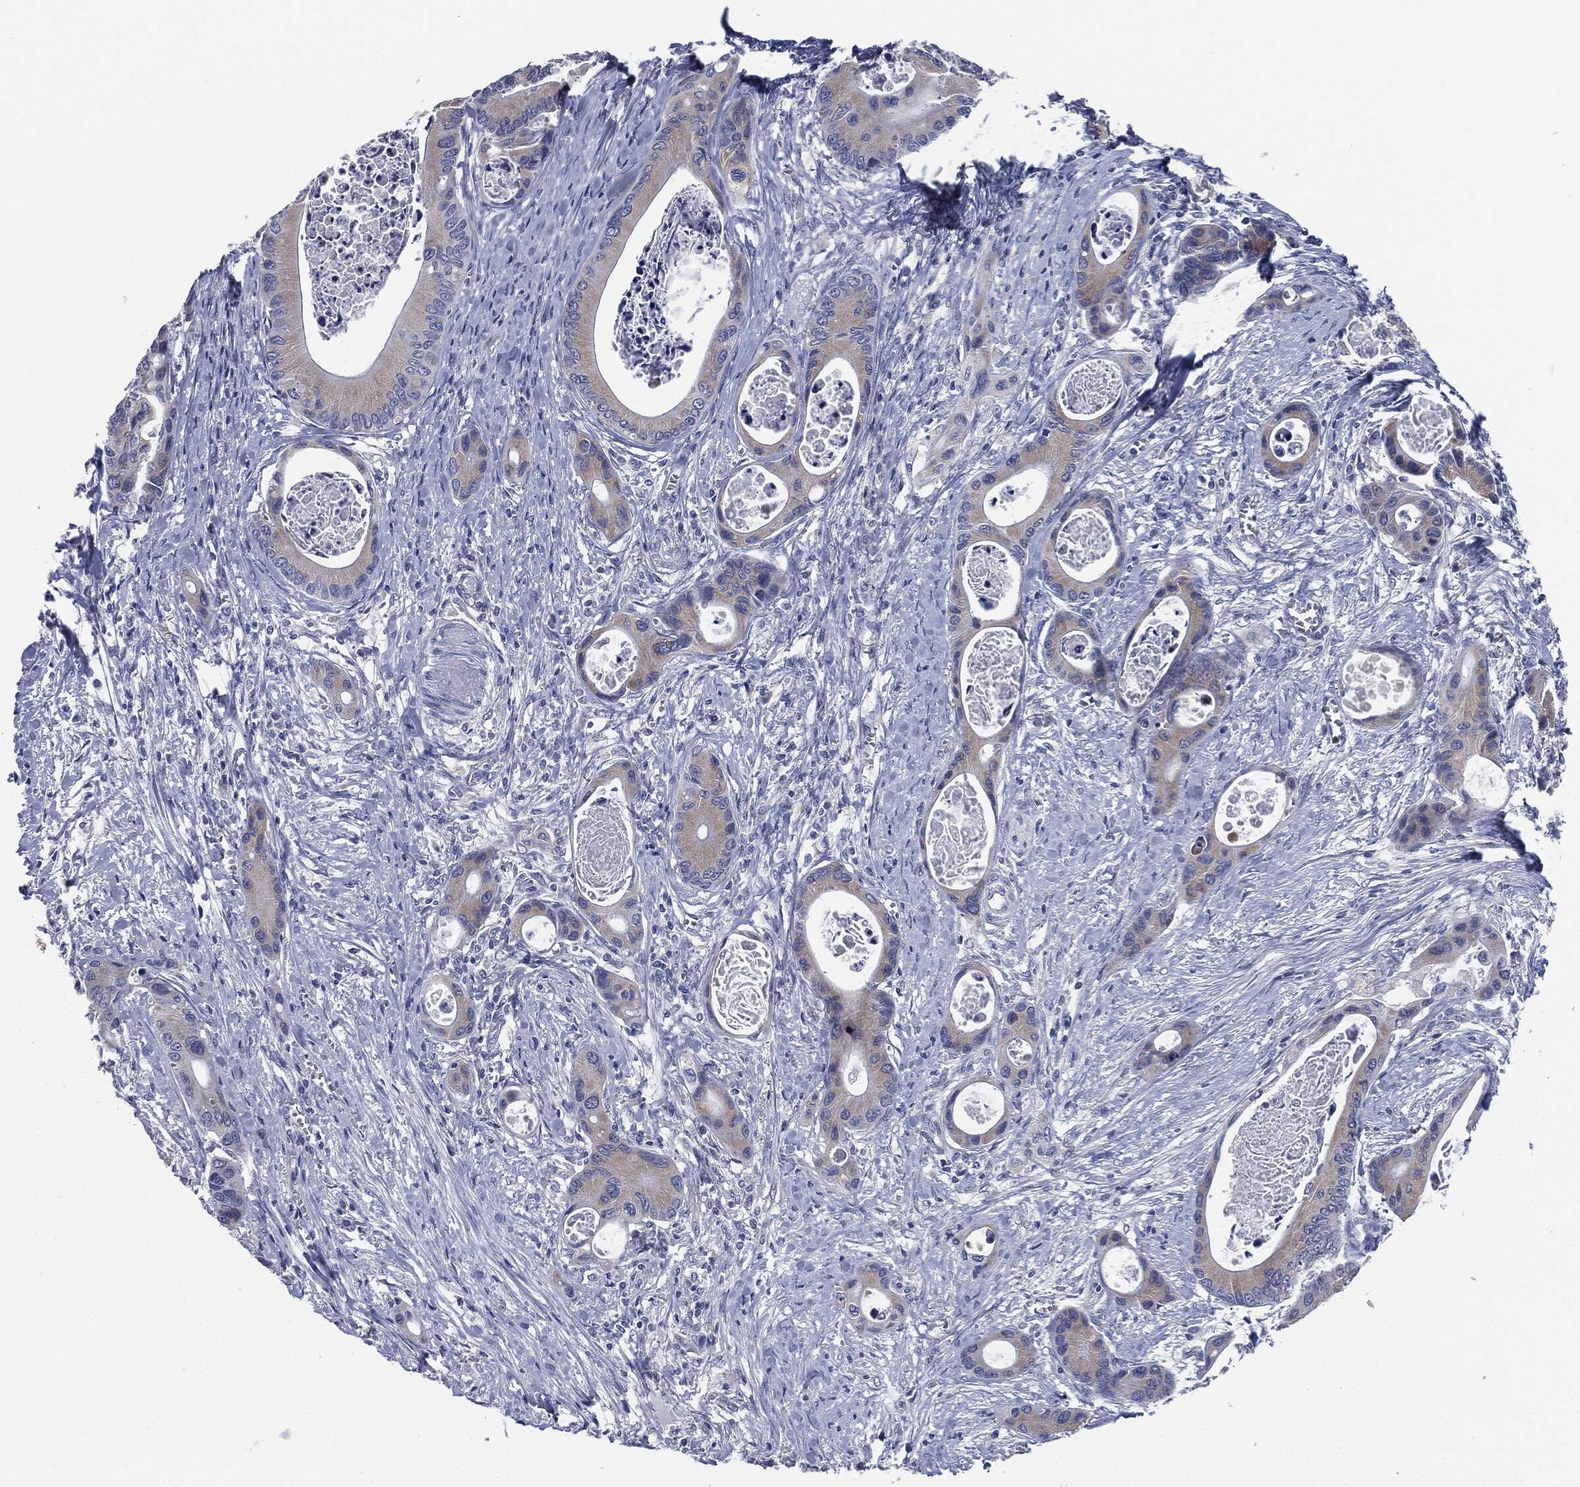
{"staining": {"intensity": "moderate", "quantity": "25%-75%", "location": "cytoplasmic/membranous"}, "tissue": "colorectal cancer", "cell_type": "Tumor cells", "image_type": "cancer", "snomed": [{"axis": "morphology", "description": "Adenocarcinoma, NOS"}, {"axis": "topography", "description": "Colon"}], "caption": "Immunohistochemistry (DAB (3,3'-diaminobenzidine)) staining of colorectal cancer (adenocarcinoma) exhibits moderate cytoplasmic/membranous protein staining in about 25%-75% of tumor cells. (DAB = brown stain, brightfield microscopy at high magnification).", "gene": "SIGLEC9", "patient": {"sex": "female", "age": 78}}